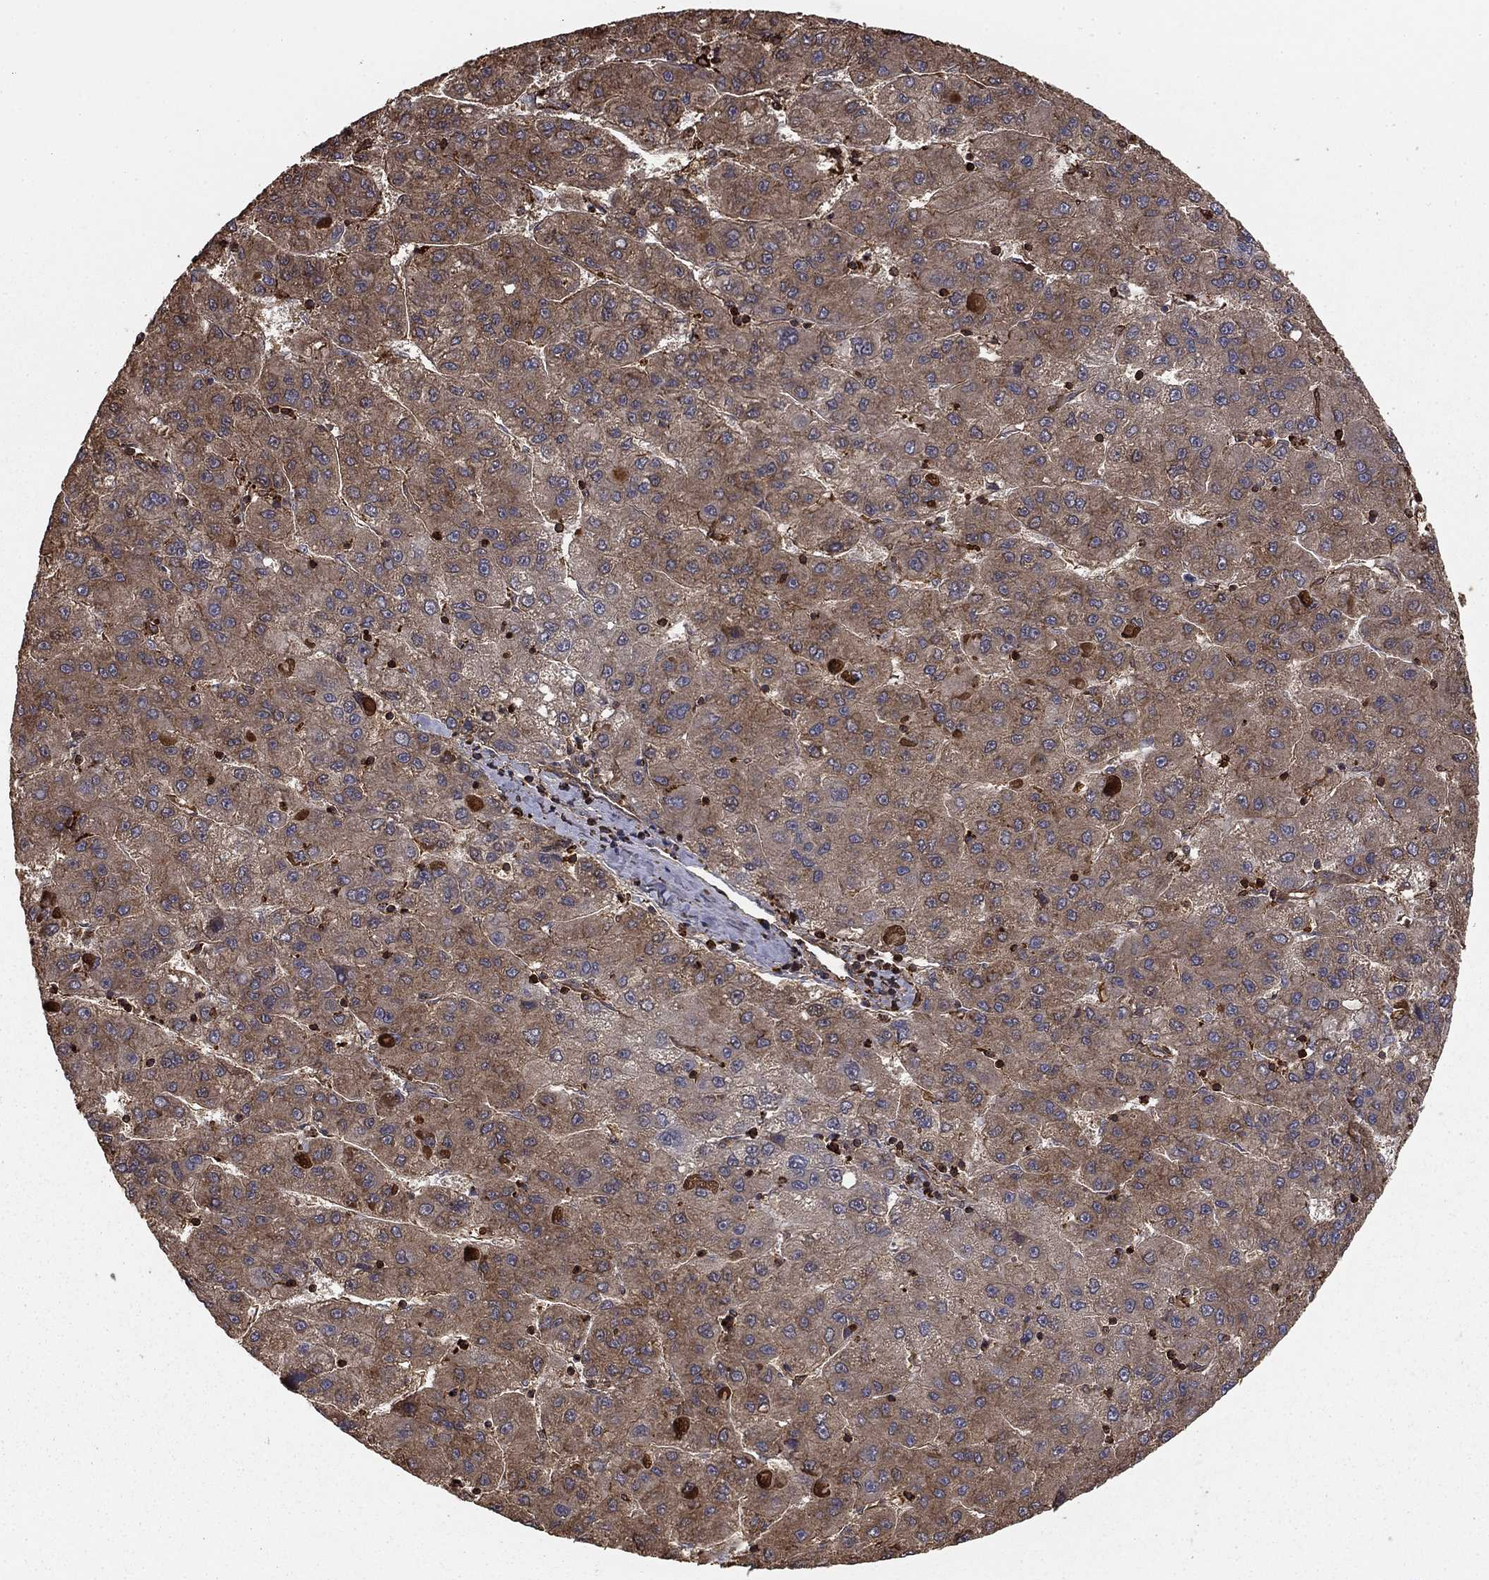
{"staining": {"intensity": "weak", "quantity": "25%-75%", "location": "cytoplasmic/membranous"}, "tissue": "liver cancer", "cell_type": "Tumor cells", "image_type": "cancer", "snomed": [{"axis": "morphology", "description": "Carcinoma, Hepatocellular, NOS"}, {"axis": "topography", "description": "Liver"}], "caption": "Weak cytoplasmic/membranous positivity for a protein is identified in about 25%-75% of tumor cells of liver cancer using immunohistochemistry (IHC).", "gene": "HABP4", "patient": {"sex": "female", "age": 82}}